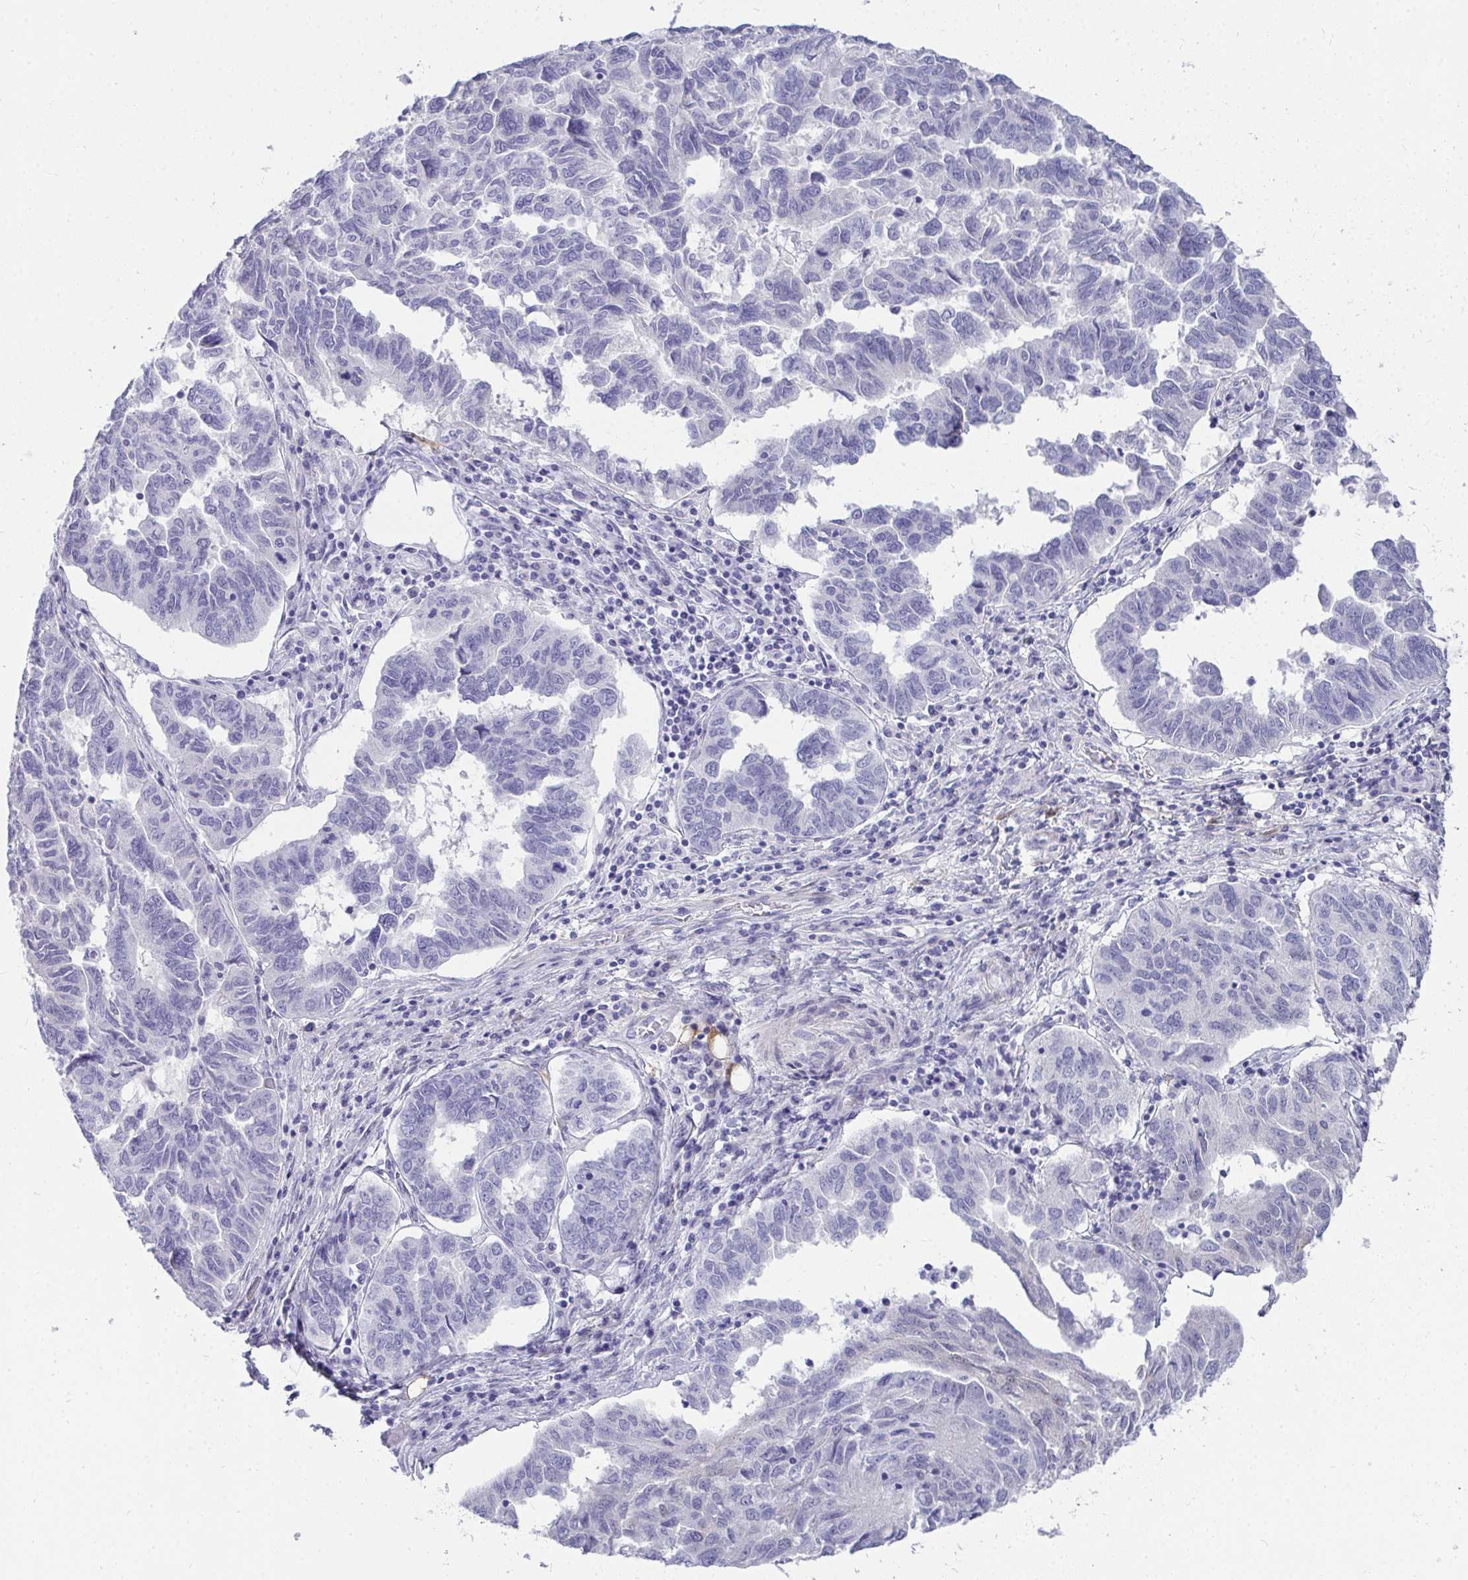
{"staining": {"intensity": "negative", "quantity": "none", "location": "none"}, "tissue": "ovarian cancer", "cell_type": "Tumor cells", "image_type": "cancer", "snomed": [{"axis": "morphology", "description": "Cystadenocarcinoma, serous, NOS"}, {"axis": "topography", "description": "Ovary"}], "caption": "Immunohistochemistry micrograph of serous cystadenocarcinoma (ovarian) stained for a protein (brown), which reveals no positivity in tumor cells.", "gene": "HSPB6", "patient": {"sex": "female", "age": 64}}